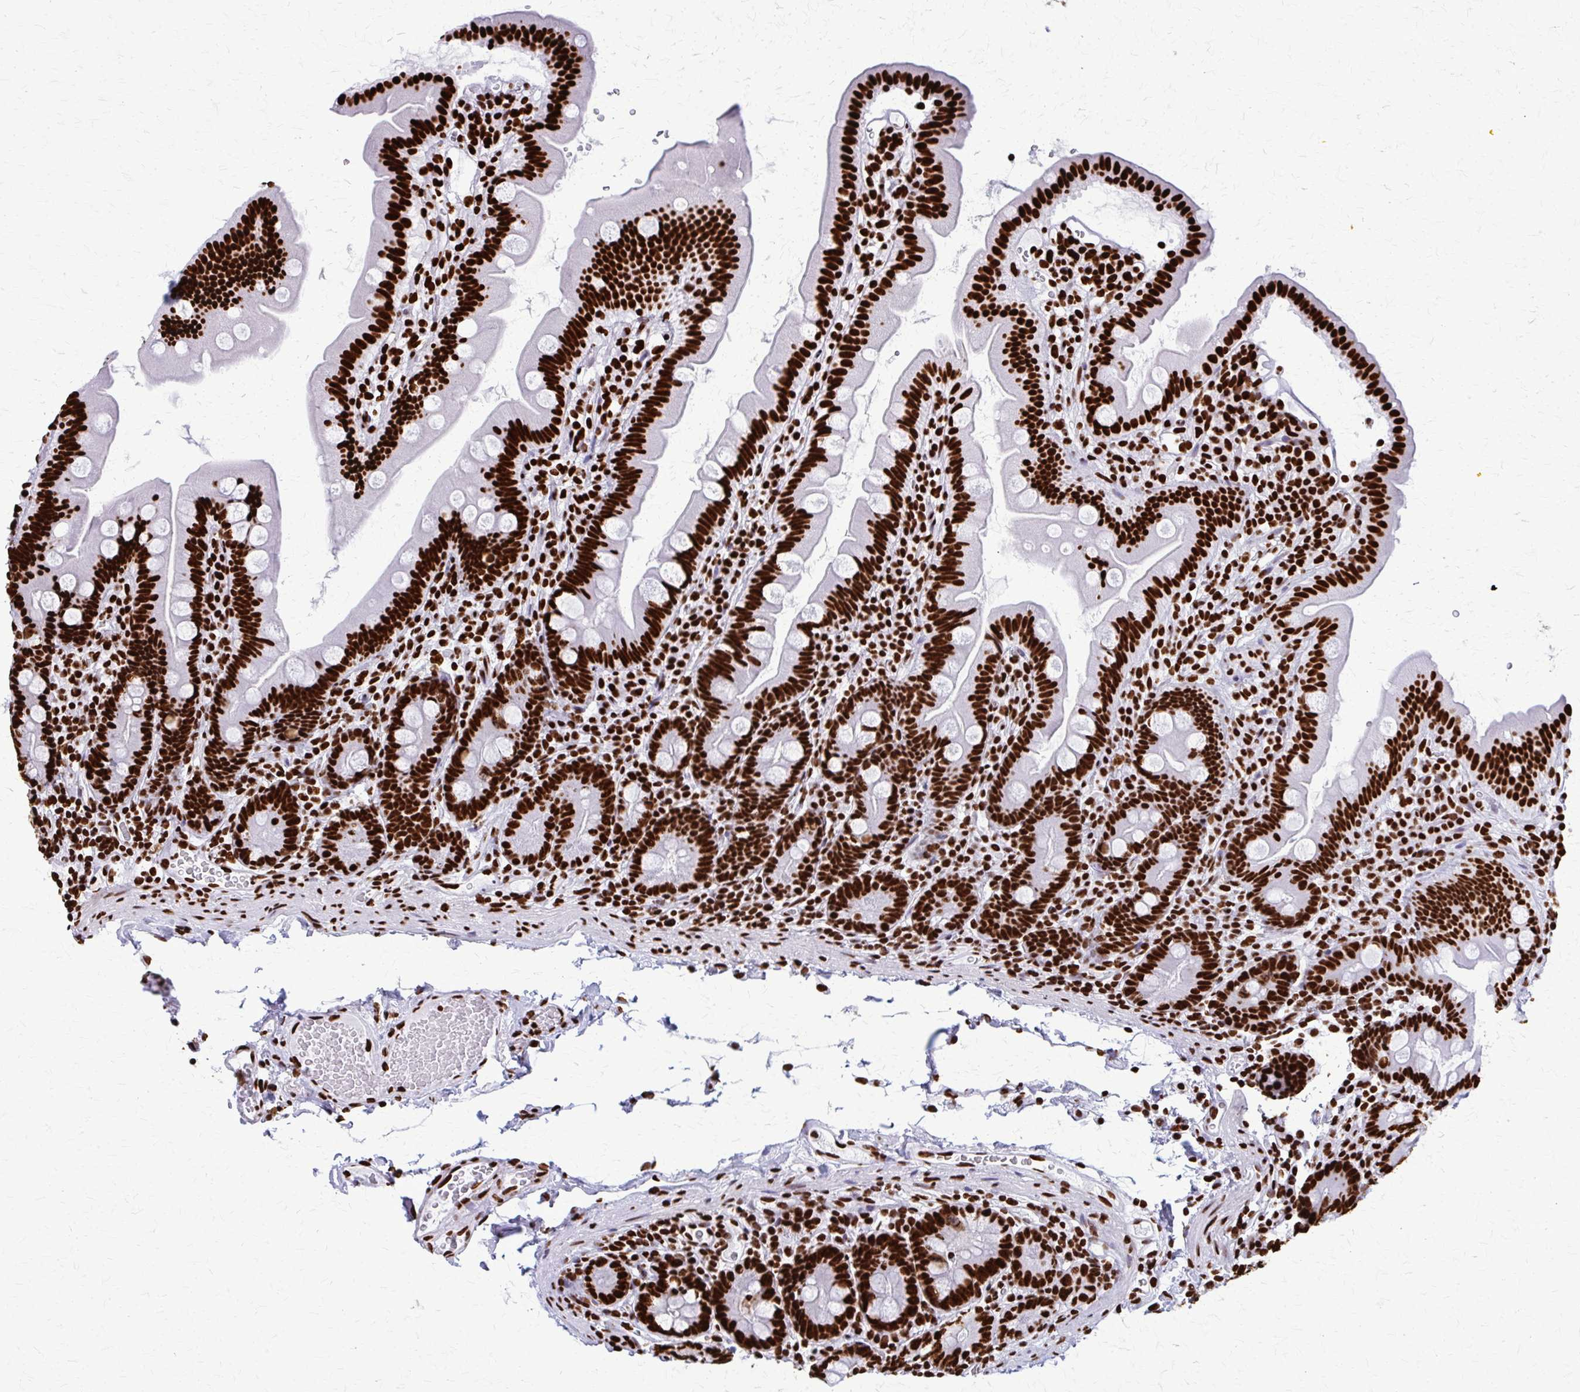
{"staining": {"intensity": "strong", "quantity": ">75%", "location": "nuclear"}, "tissue": "duodenum", "cell_type": "Glandular cells", "image_type": "normal", "snomed": [{"axis": "morphology", "description": "Normal tissue, NOS"}, {"axis": "topography", "description": "Duodenum"}], "caption": "A high amount of strong nuclear staining is identified in about >75% of glandular cells in unremarkable duodenum.", "gene": "SFPQ", "patient": {"sex": "female", "age": 67}}